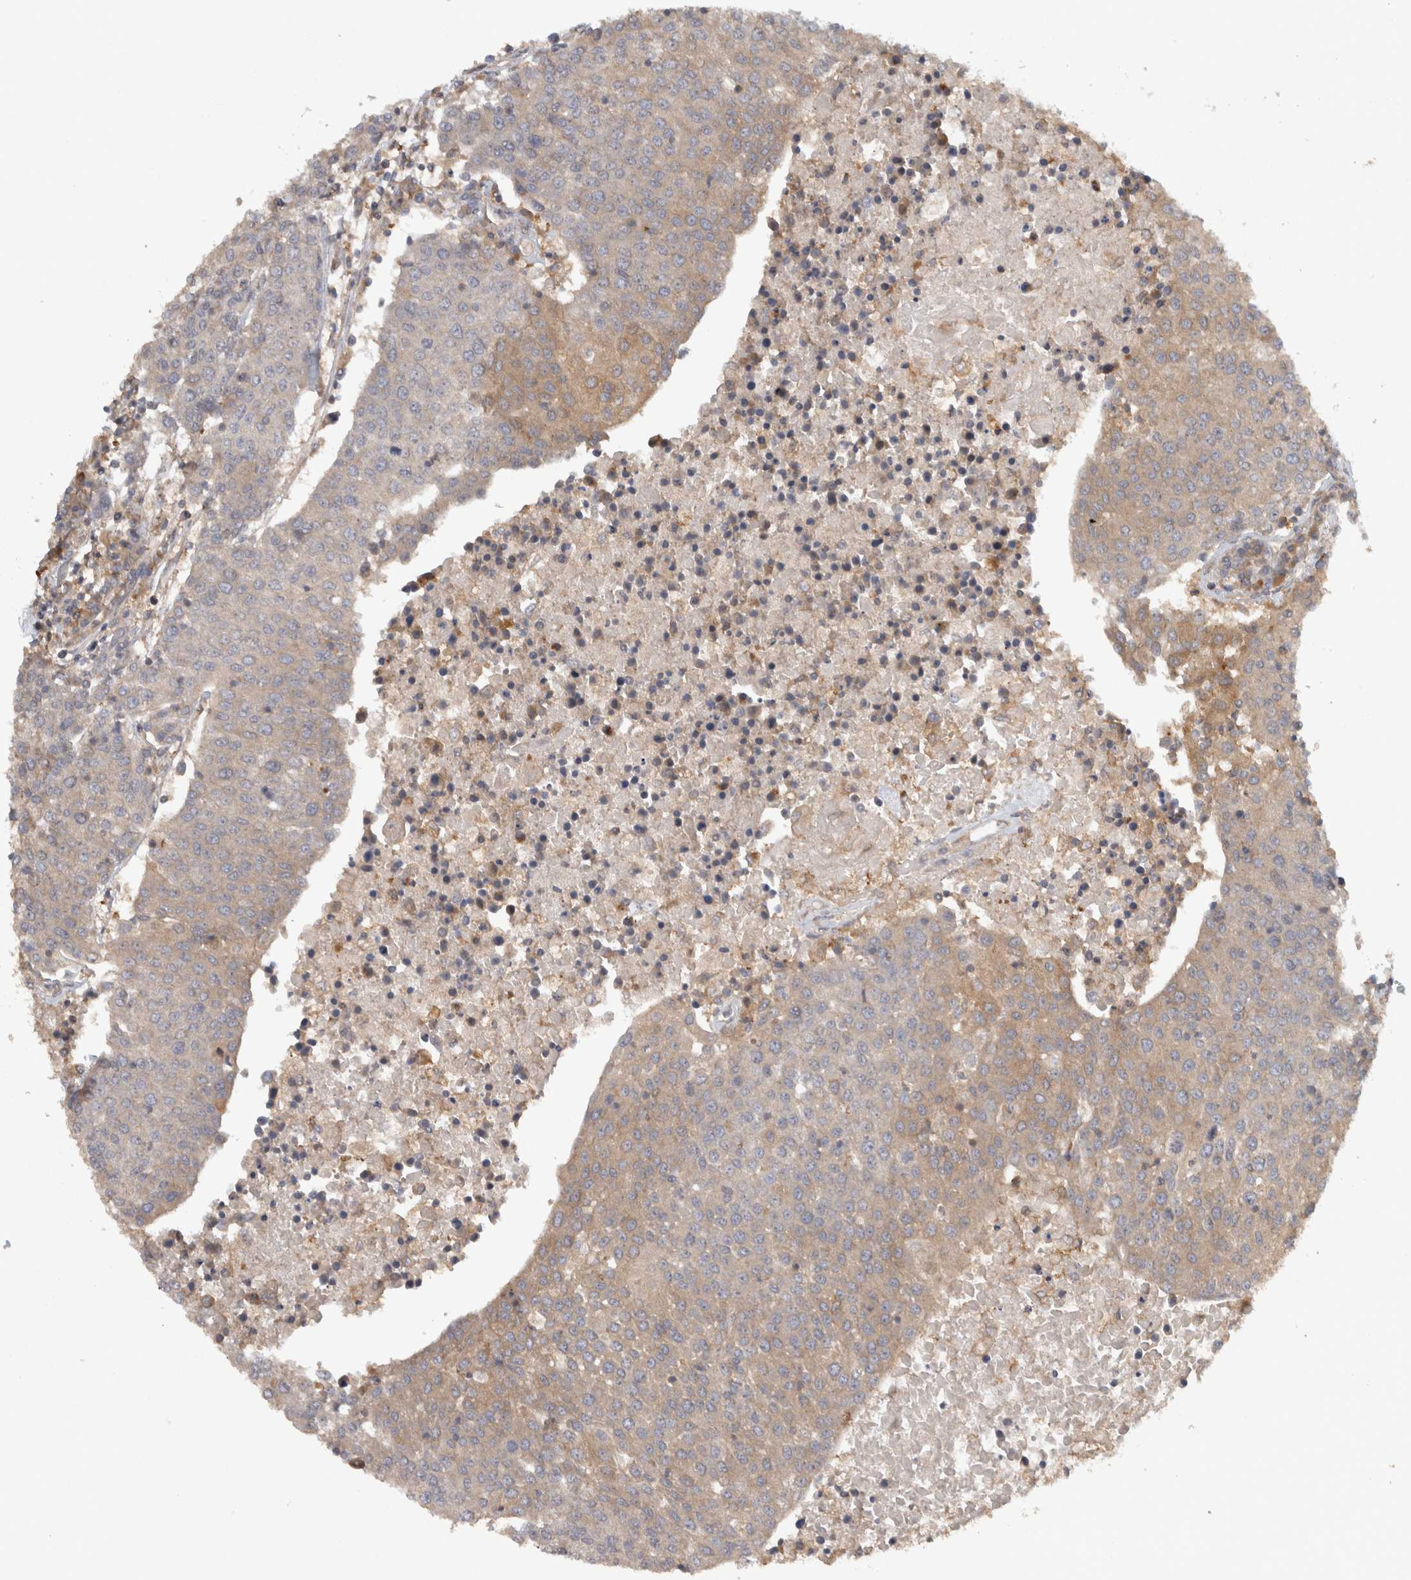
{"staining": {"intensity": "weak", "quantity": ">75%", "location": "cytoplasmic/membranous"}, "tissue": "urothelial cancer", "cell_type": "Tumor cells", "image_type": "cancer", "snomed": [{"axis": "morphology", "description": "Urothelial carcinoma, High grade"}, {"axis": "topography", "description": "Urinary bladder"}], "caption": "The photomicrograph shows staining of urothelial cancer, revealing weak cytoplasmic/membranous protein expression (brown color) within tumor cells.", "gene": "VEPH1", "patient": {"sex": "female", "age": 85}}